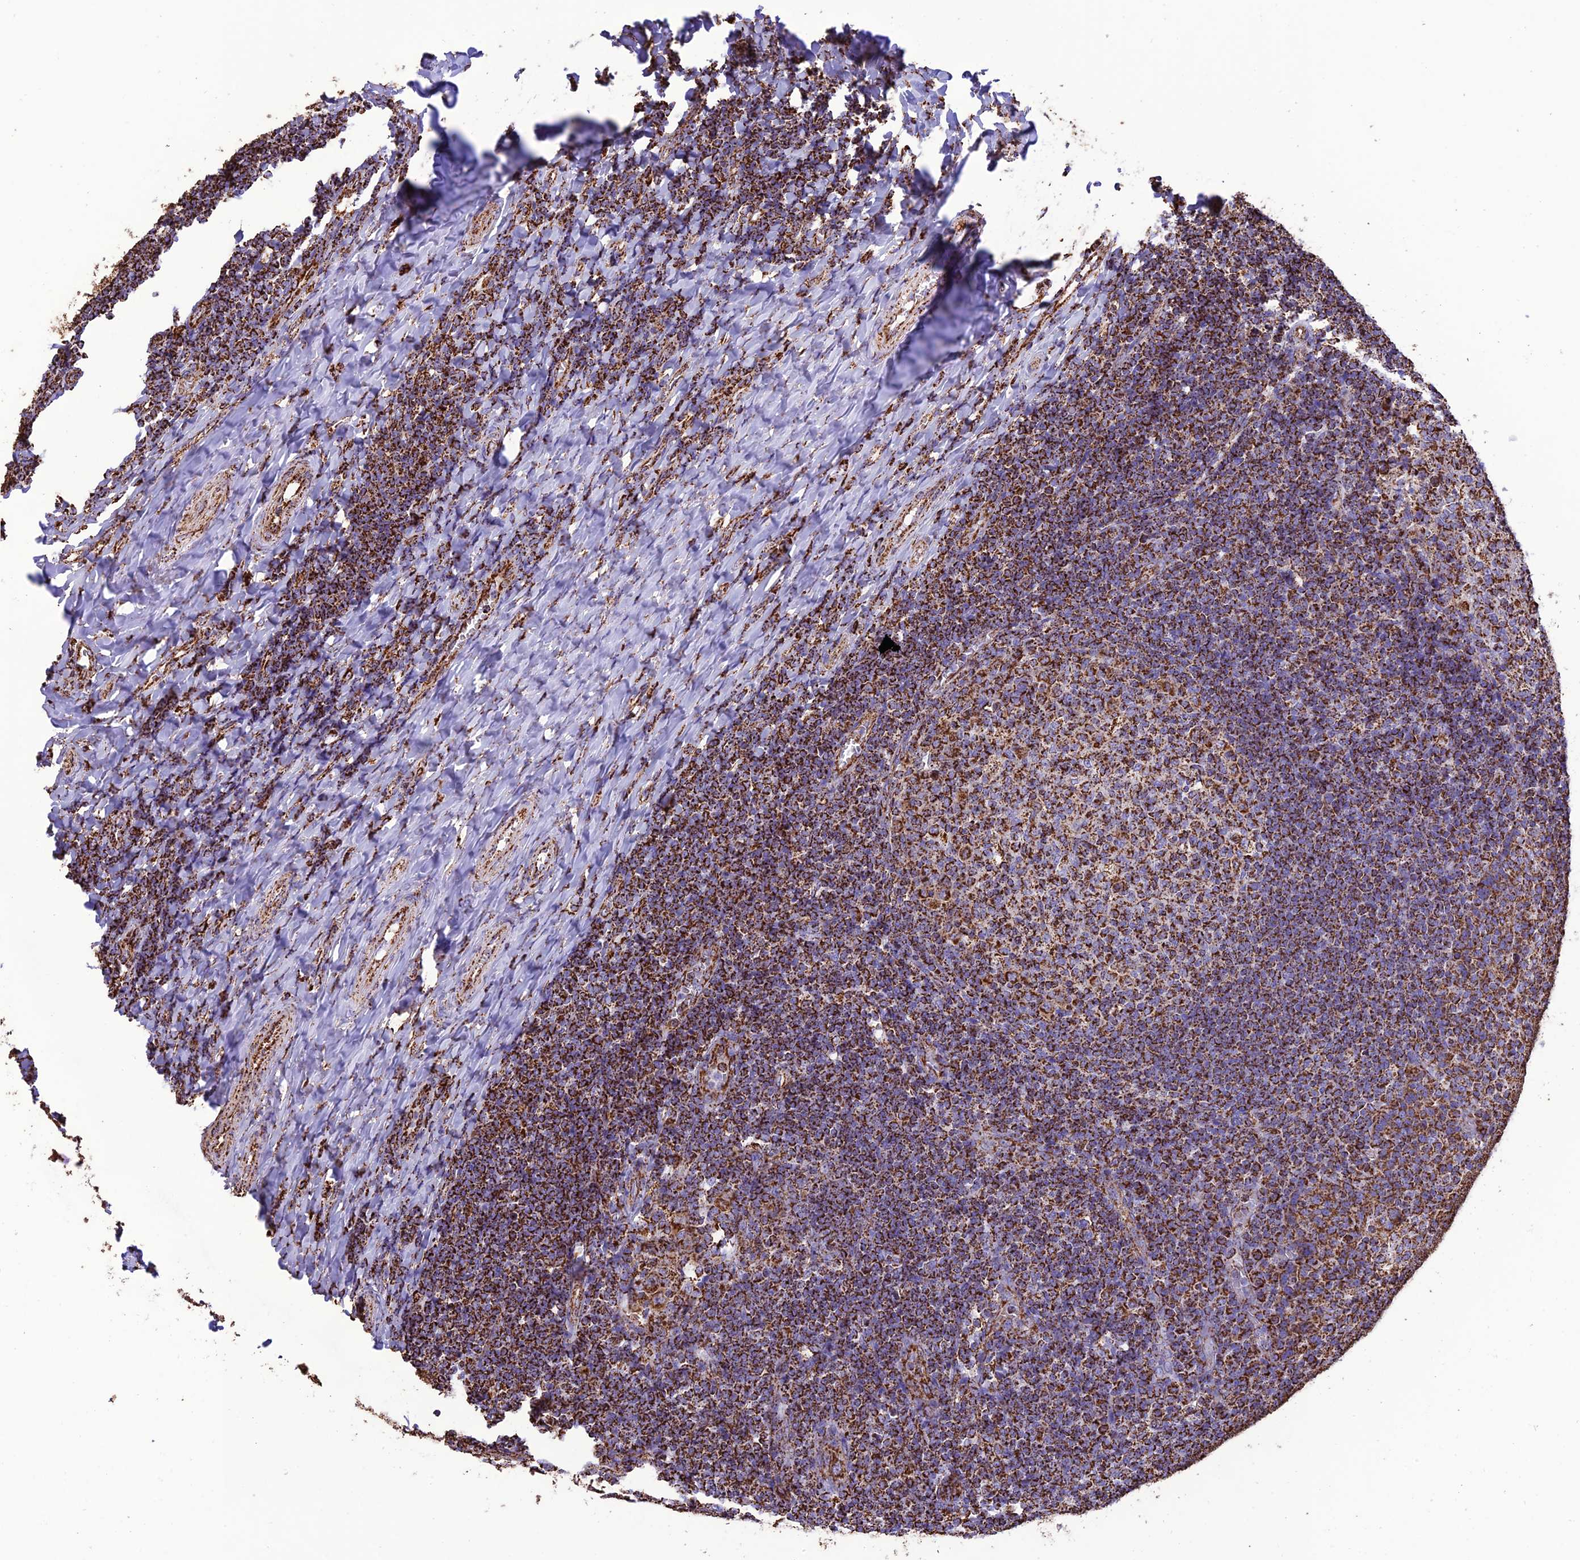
{"staining": {"intensity": "strong", "quantity": ">75%", "location": "cytoplasmic/membranous"}, "tissue": "tonsil", "cell_type": "Germinal center cells", "image_type": "normal", "snomed": [{"axis": "morphology", "description": "Normal tissue, NOS"}, {"axis": "topography", "description": "Tonsil"}], "caption": "A brown stain highlights strong cytoplasmic/membranous positivity of a protein in germinal center cells of benign human tonsil.", "gene": "NDUFAF1", "patient": {"sex": "female", "age": 19}}